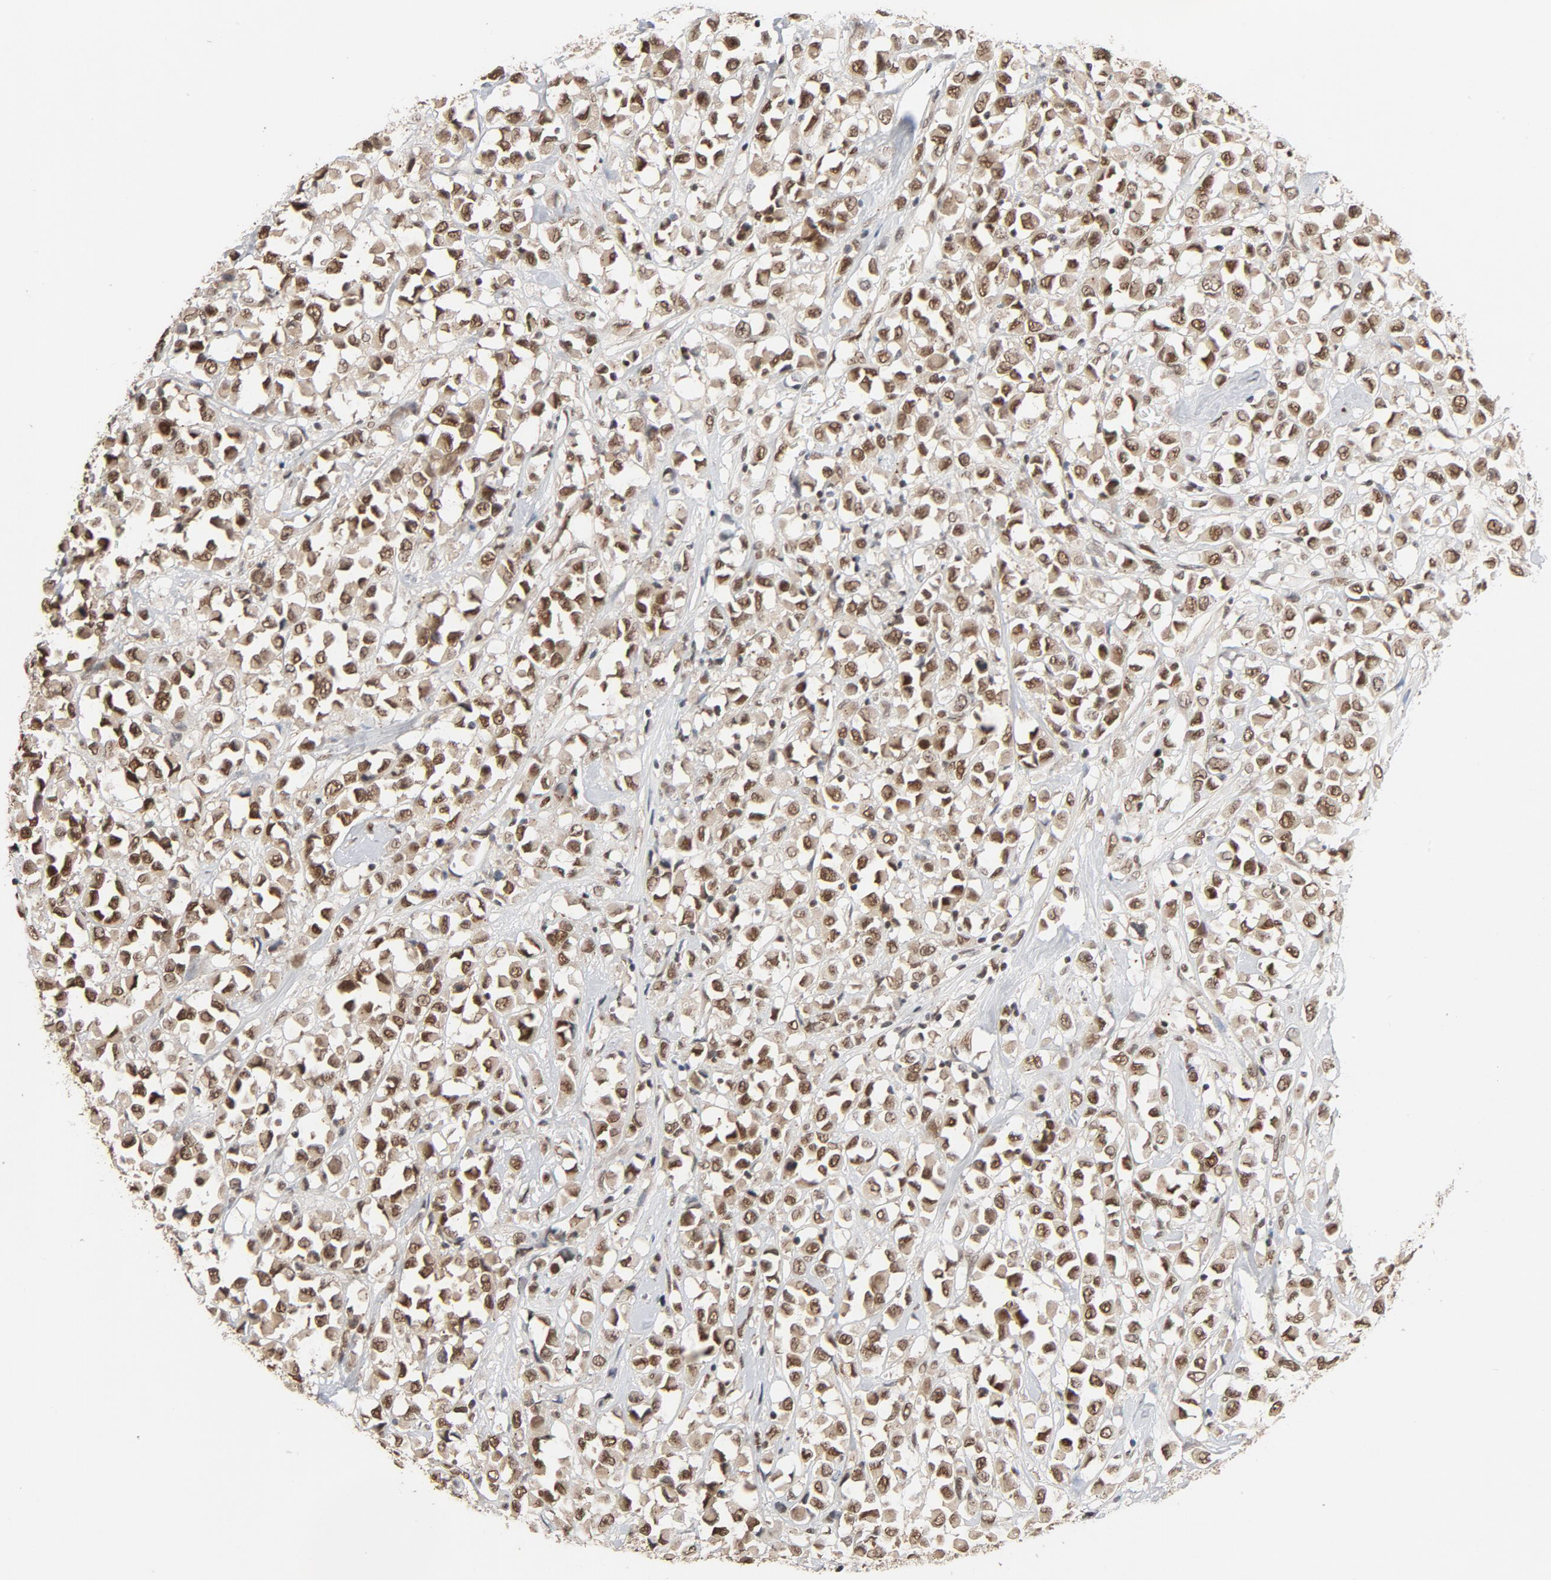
{"staining": {"intensity": "moderate", "quantity": ">75%", "location": "nuclear"}, "tissue": "breast cancer", "cell_type": "Tumor cells", "image_type": "cancer", "snomed": [{"axis": "morphology", "description": "Duct carcinoma"}, {"axis": "topography", "description": "Breast"}], "caption": "DAB (3,3'-diaminobenzidine) immunohistochemical staining of human breast infiltrating ductal carcinoma demonstrates moderate nuclear protein expression in about >75% of tumor cells.", "gene": "SMARCD1", "patient": {"sex": "female", "age": 61}}